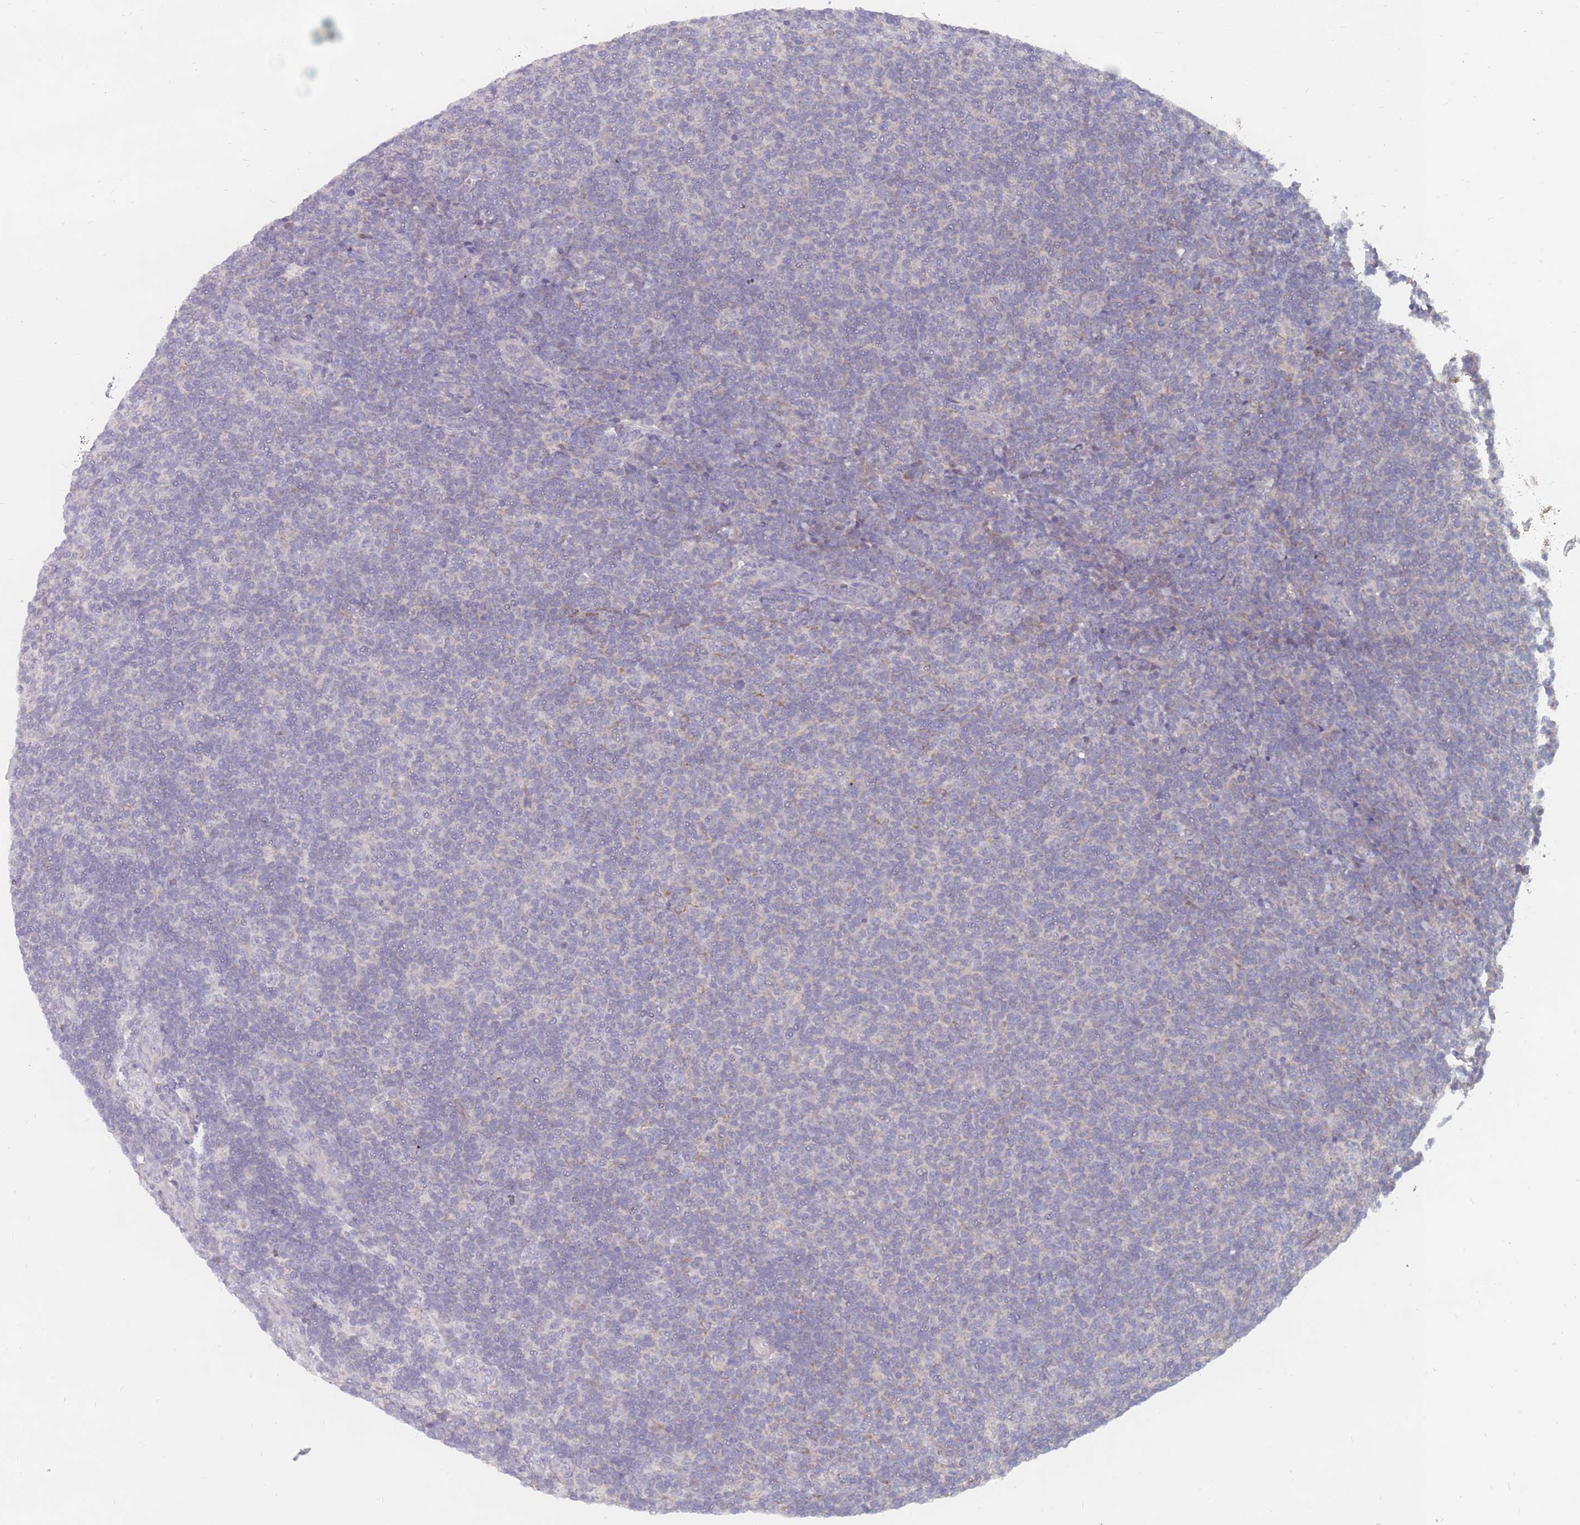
{"staining": {"intensity": "negative", "quantity": "none", "location": "none"}, "tissue": "lymphoma", "cell_type": "Tumor cells", "image_type": "cancer", "snomed": [{"axis": "morphology", "description": "Malignant lymphoma, non-Hodgkin's type, Low grade"}, {"axis": "topography", "description": "Lymph node"}], "caption": "An IHC image of low-grade malignant lymphoma, non-Hodgkin's type is shown. There is no staining in tumor cells of low-grade malignant lymphoma, non-Hodgkin's type.", "gene": "CMTR2", "patient": {"sex": "male", "age": 66}}